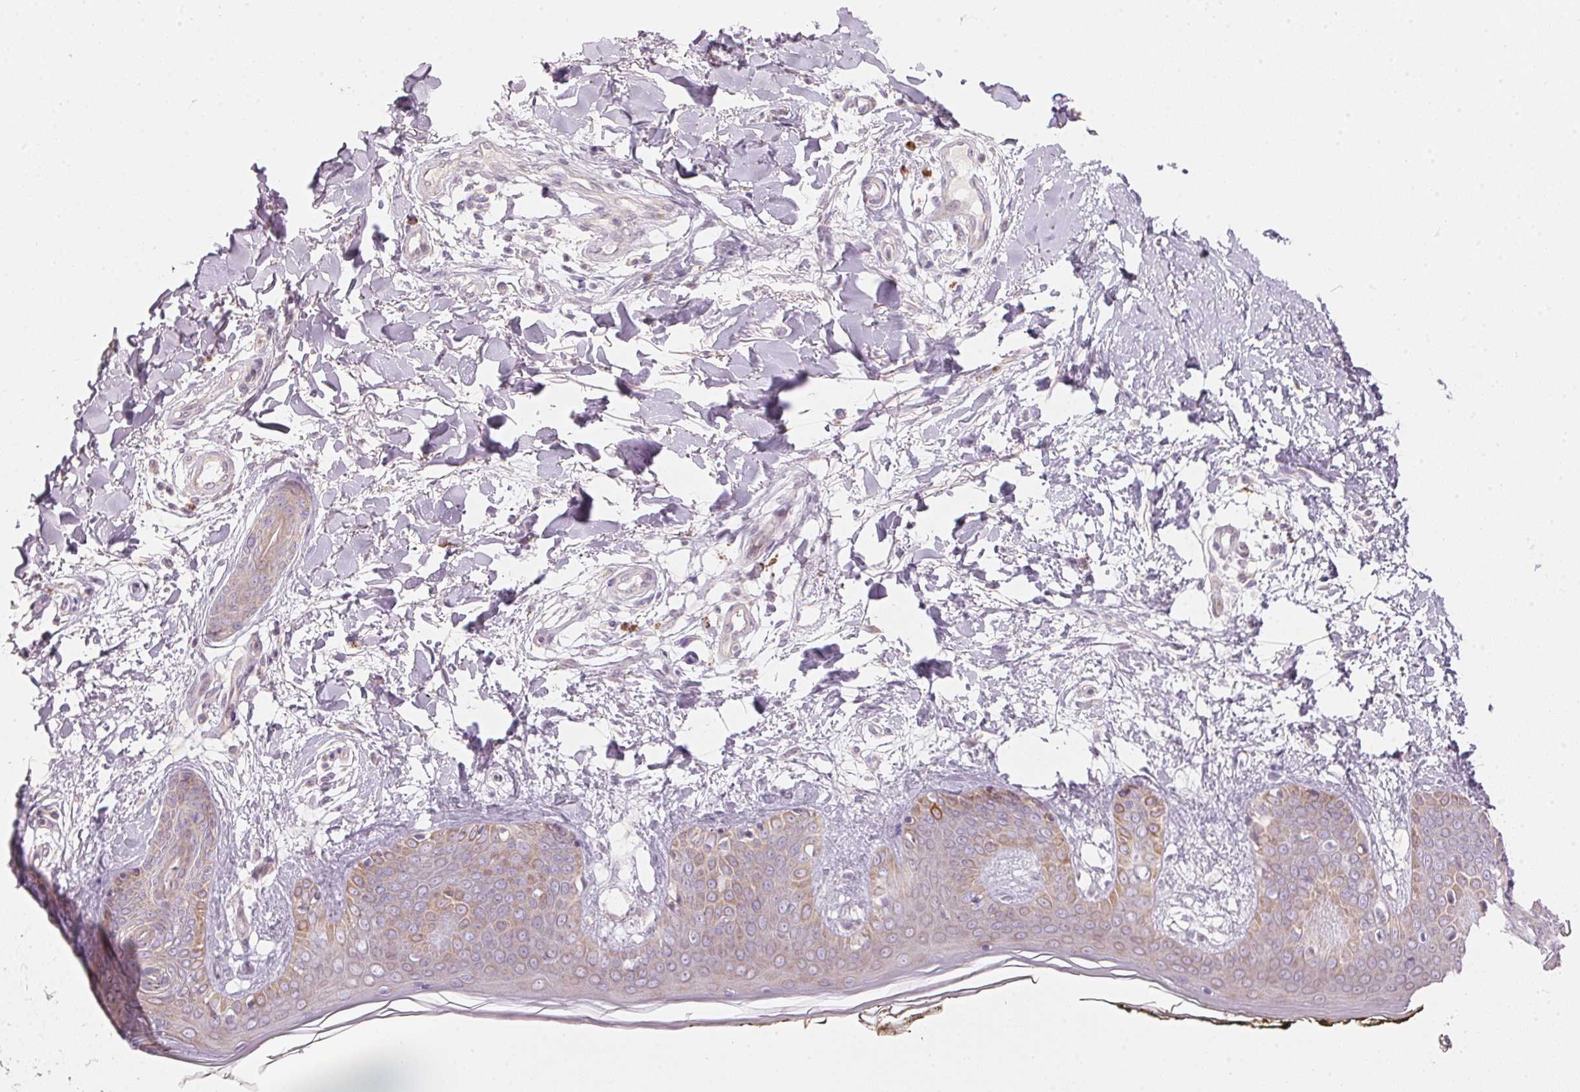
{"staining": {"intensity": "weak", "quantity": "25%-75%", "location": "cytoplasmic/membranous"}, "tissue": "skin", "cell_type": "Fibroblasts", "image_type": "normal", "snomed": [{"axis": "morphology", "description": "Normal tissue, NOS"}, {"axis": "topography", "description": "Skin"}], "caption": "Normal skin reveals weak cytoplasmic/membranous expression in approximately 25%-75% of fibroblasts, visualized by immunohistochemistry.", "gene": "BLOC1S2", "patient": {"sex": "female", "age": 34}}